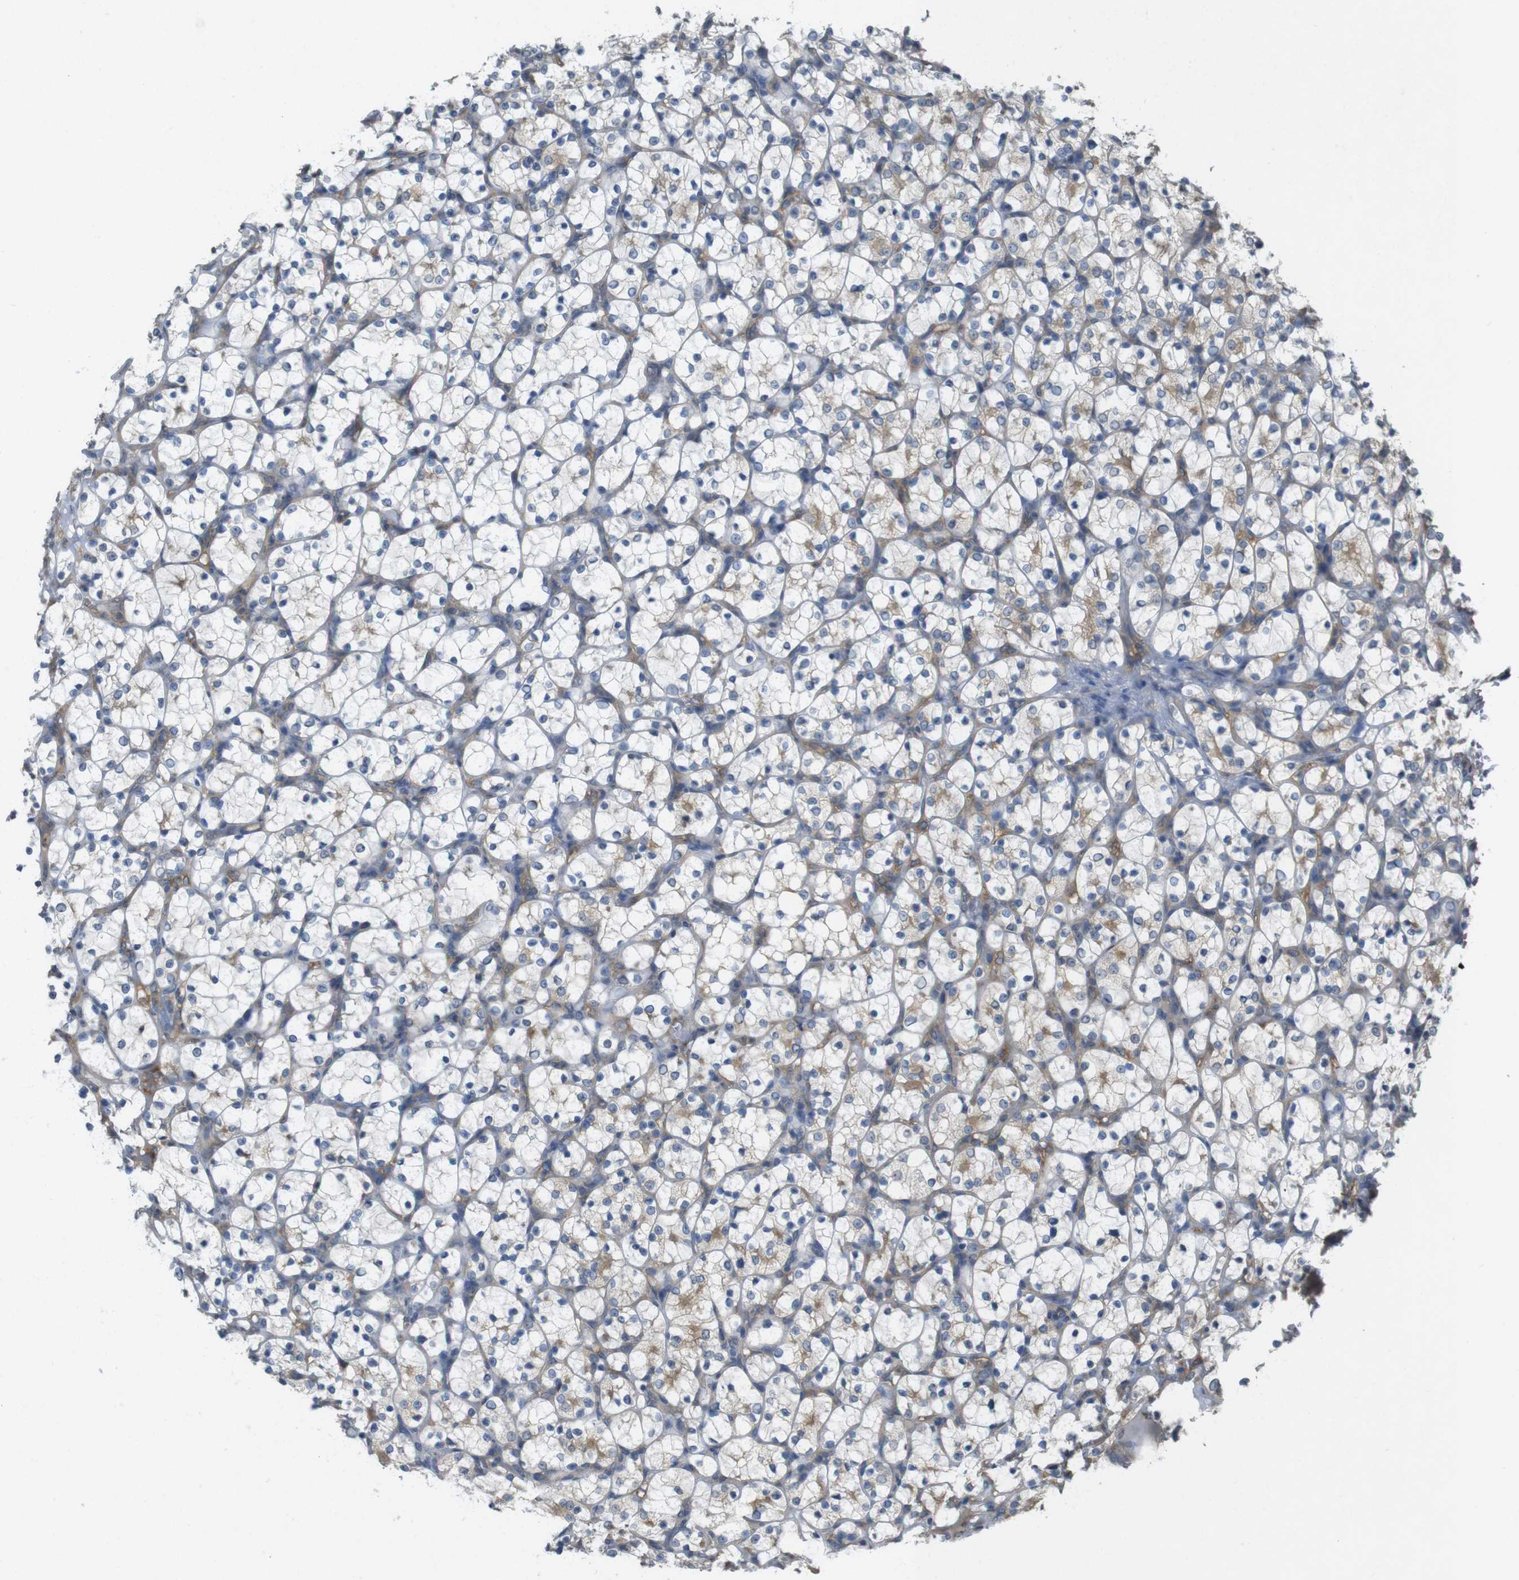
{"staining": {"intensity": "weak", "quantity": "25%-75%", "location": "cytoplasmic/membranous"}, "tissue": "renal cancer", "cell_type": "Tumor cells", "image_type": "cancer", "snomed": [{"axis": "morphology", "description": "Adenocarcinoma, NOS"}, {"axis": "topography", "description": "Kidney"}], "caption": "Immunohistochemistry photomicrograph of human renal cancer (adenocarcinoma) stained for a protein (brown), which demonstrates low levels of weak cytoplasmic/membranous expression in approximately 25%-75% of tumor cells.", "gene": "KIF5B", "patient": {"sex": "female", "age": 69}}